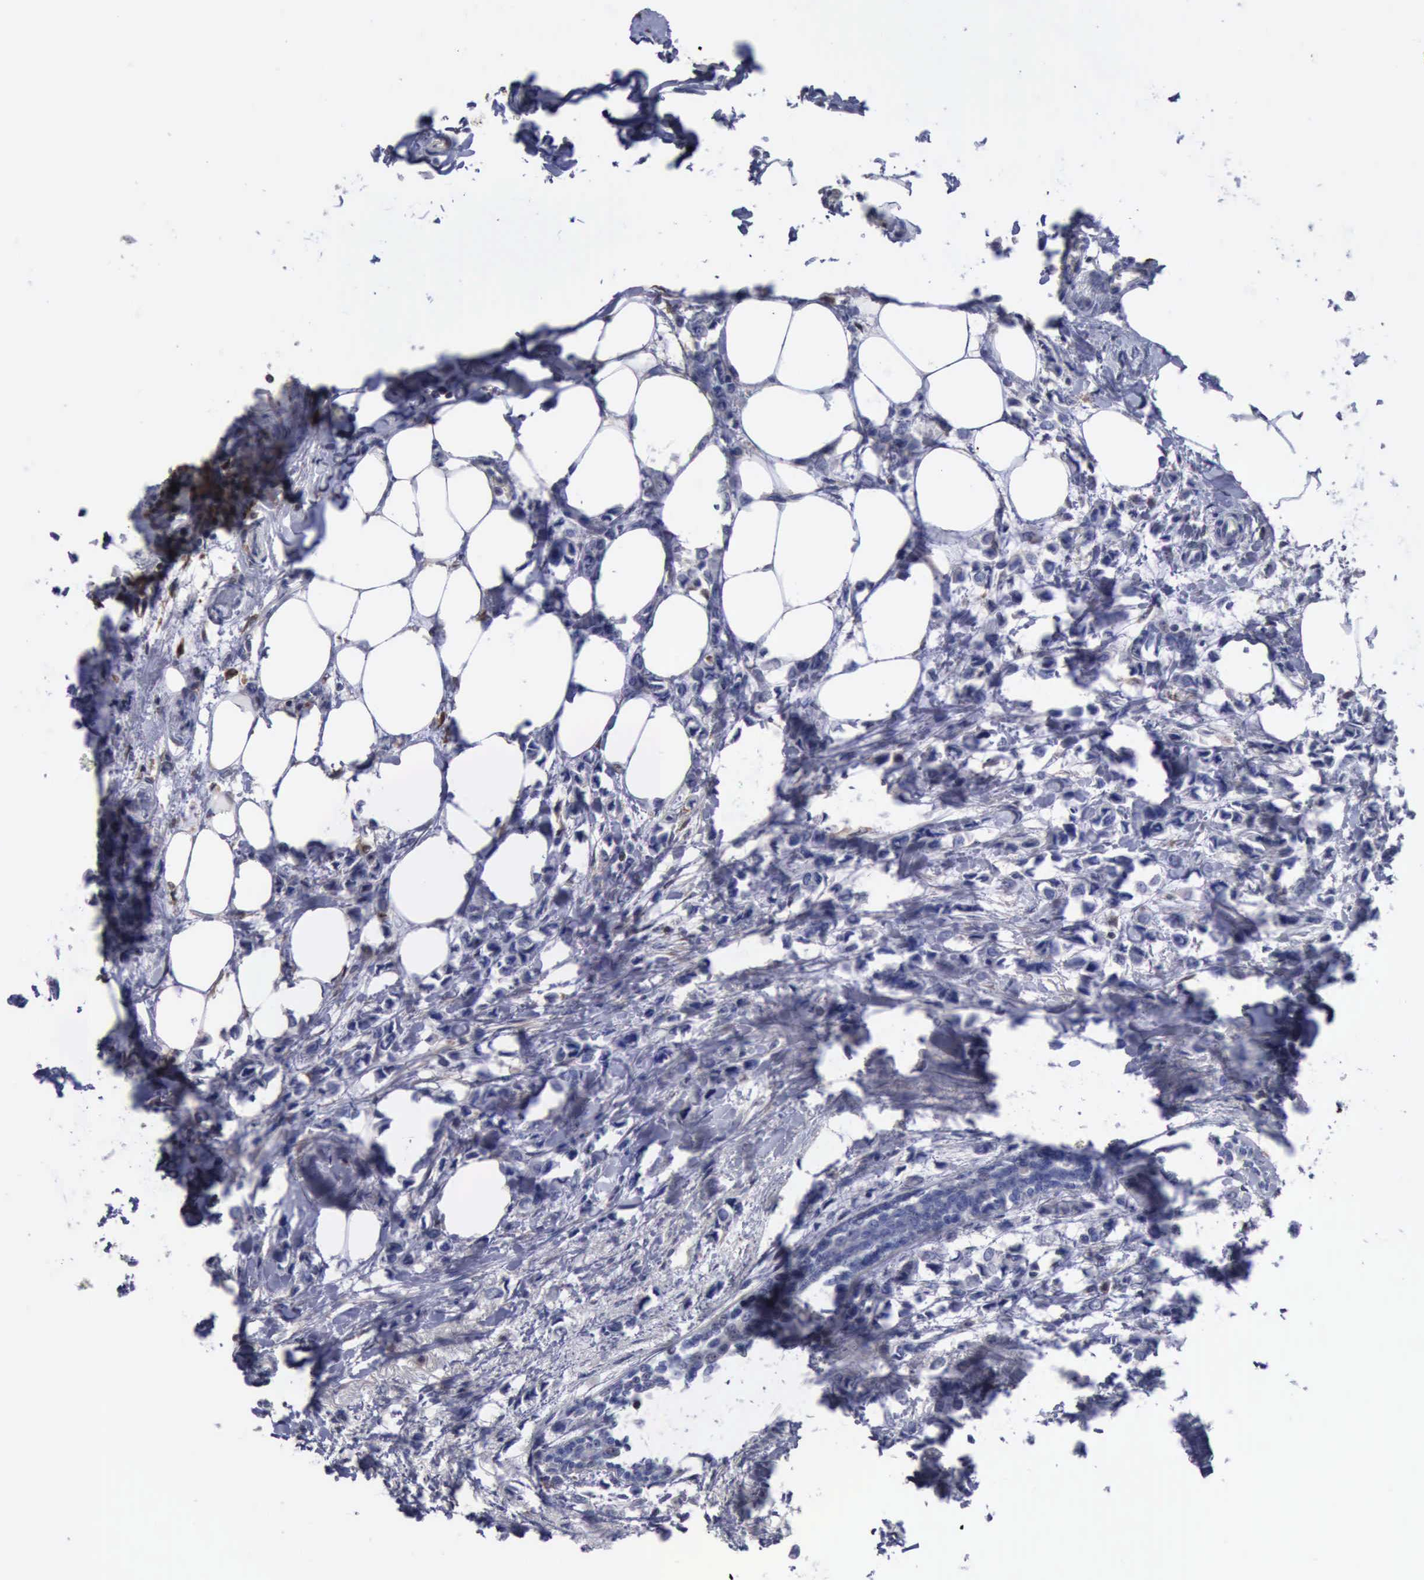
{"staining": {"intensity": "negative", "quantity": "none", "location": "none"}, "tissue": "breast cancer", "cell_type": "Tumor cells", "image_type": "cancer", "snomed": [{"axis": "morphology", "description": "Lobular carcinoma"}, {"axis": "topography", "description": "Breast"}], "caption": "Human breast lobular carcinoma stained for a protein using immunohistochemistry reveals no expression in tumor cells.", "gene": "STAT1", "patient": {"sex": "female", "age": 51}}